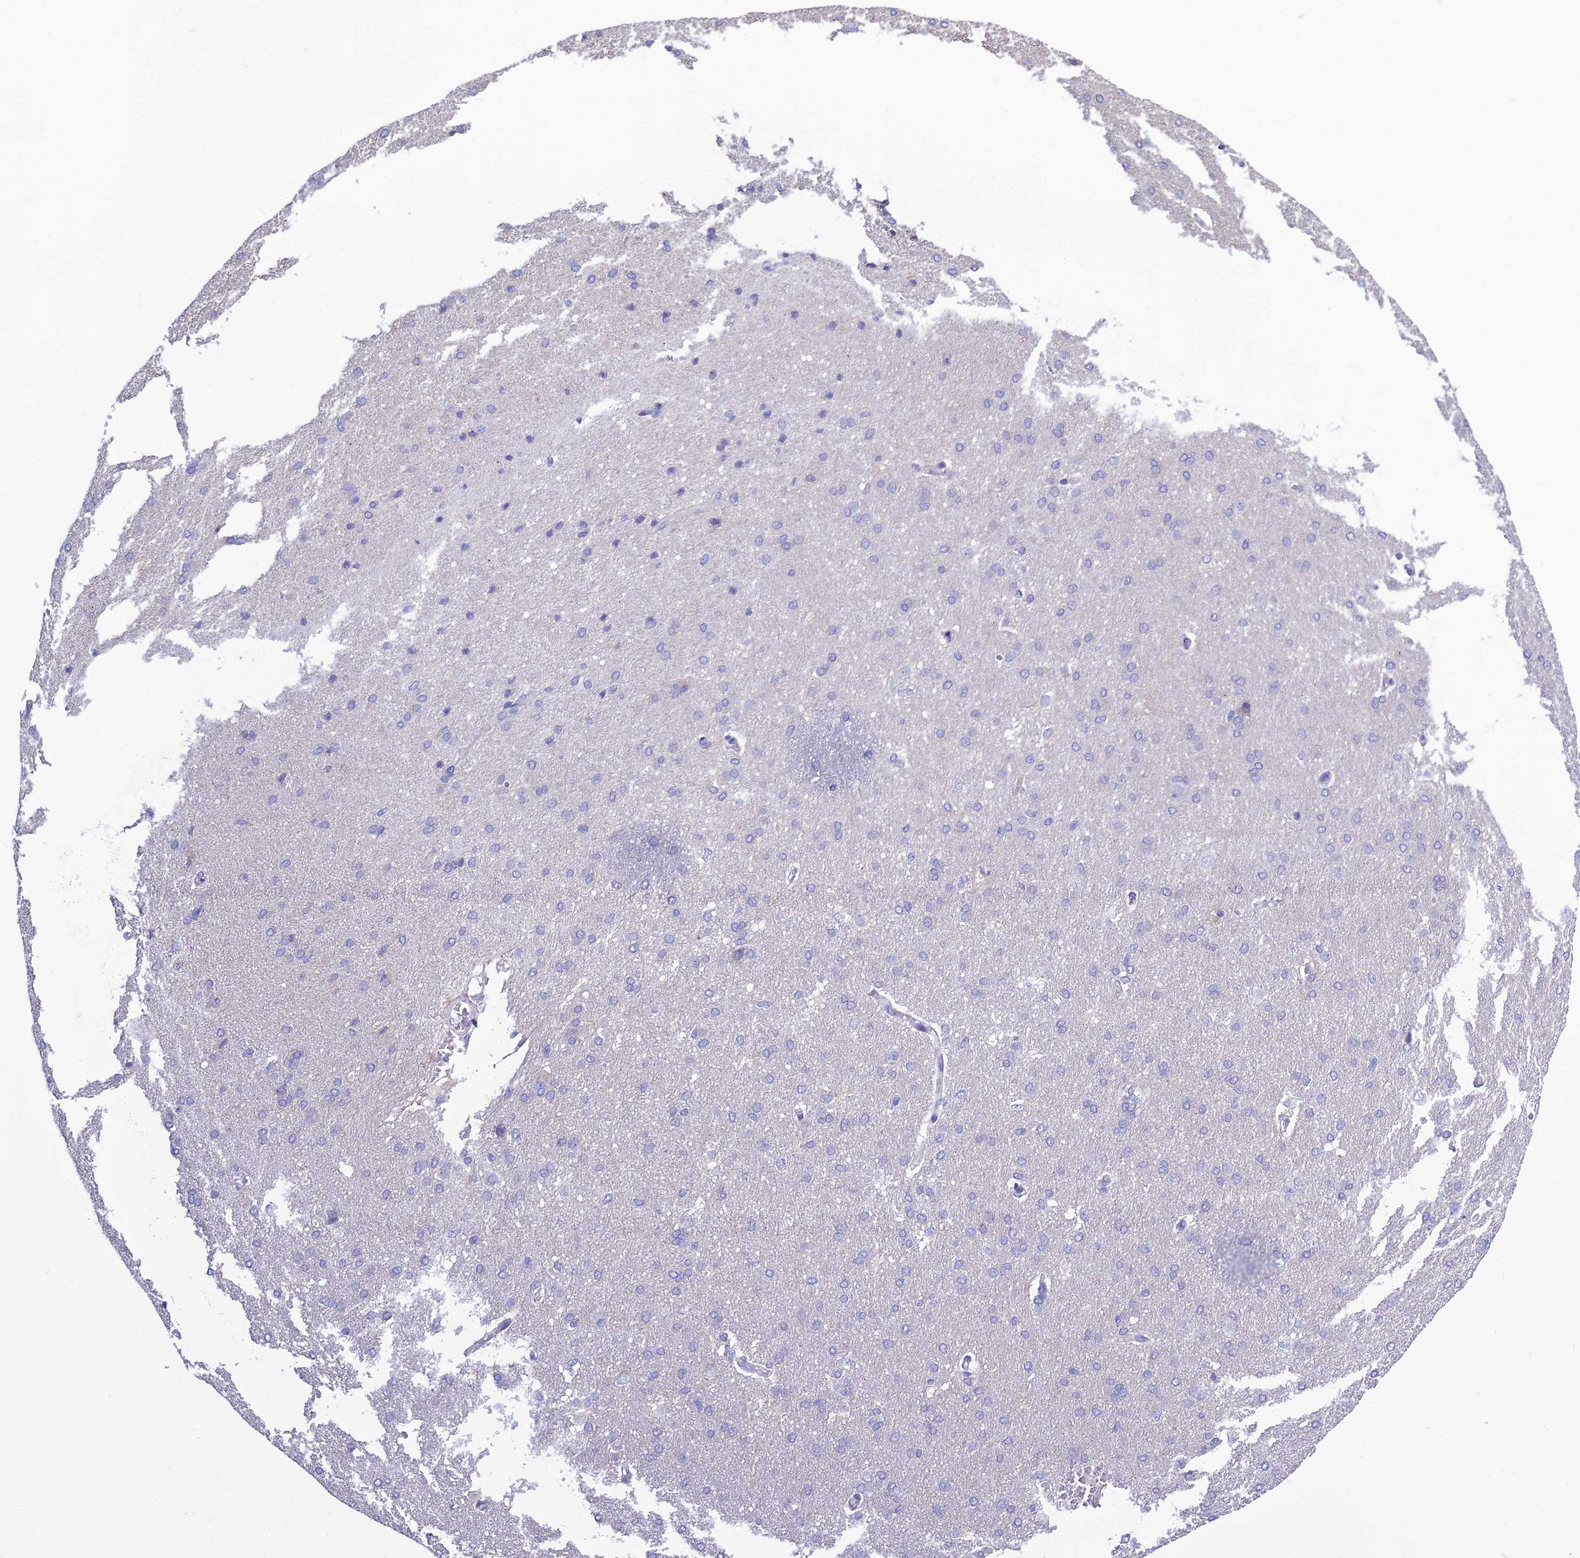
{"staining": {"intensity": "negative", "quantity": "none", "location": "none"}, "tissue": "cerebral cortex", "cell_type": "Endothelial cells", "image_type": "normal", "snomed": [{"axis": "morphology", "description": "Normal tissue, NOS"}, {"axis": "topography", "description": "Cerebral cortex"}], "caption": "Immunohistochemistry histopathology image of benign human cerebral cortex stained for a protein (brown), which displays no positivity in endothelial cells.", "gene": "BHMT2", "patient": {"sex": "male", "age": 62}}